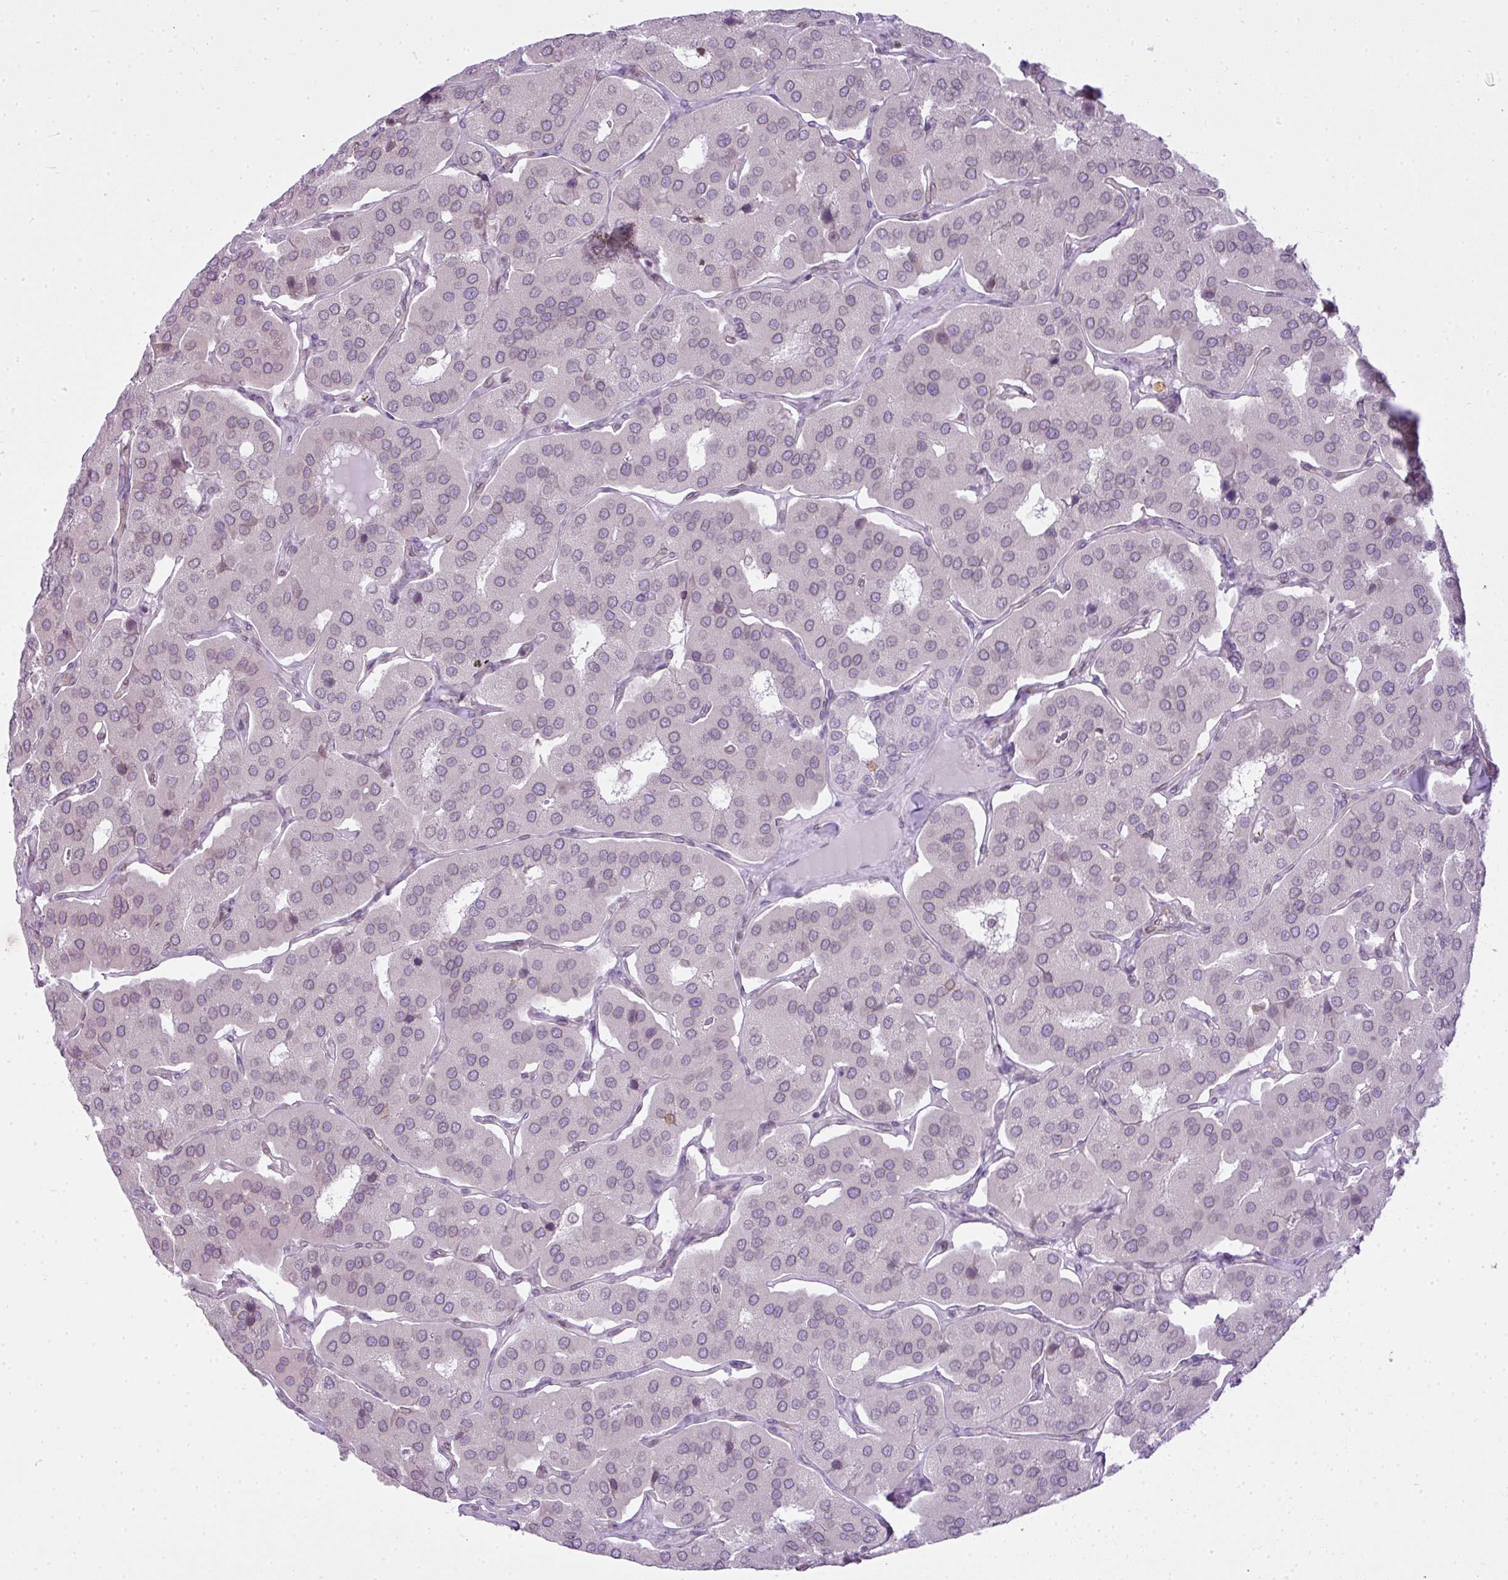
{"staining": {"intensity": "negative", "quantity": "none", "location": "none"}, "tissue": "parathyroid gland", "cell_type": "Glandular cells", "image_type": "normal", "snomed": [{"axis": "morphology", "description": "Normal tissue, NOS"}, {"axis": "morphology", "description": "Adenoma, NOS"}, {"axis": "topography", "description": "Parathyroid gland"}], "caption": "Human parathyroid gland stained for a protein using immunohistochemistry shows no expression in glandular cells.", "gene": "COX18", "patient": {"sex": "female", "age": 86}}